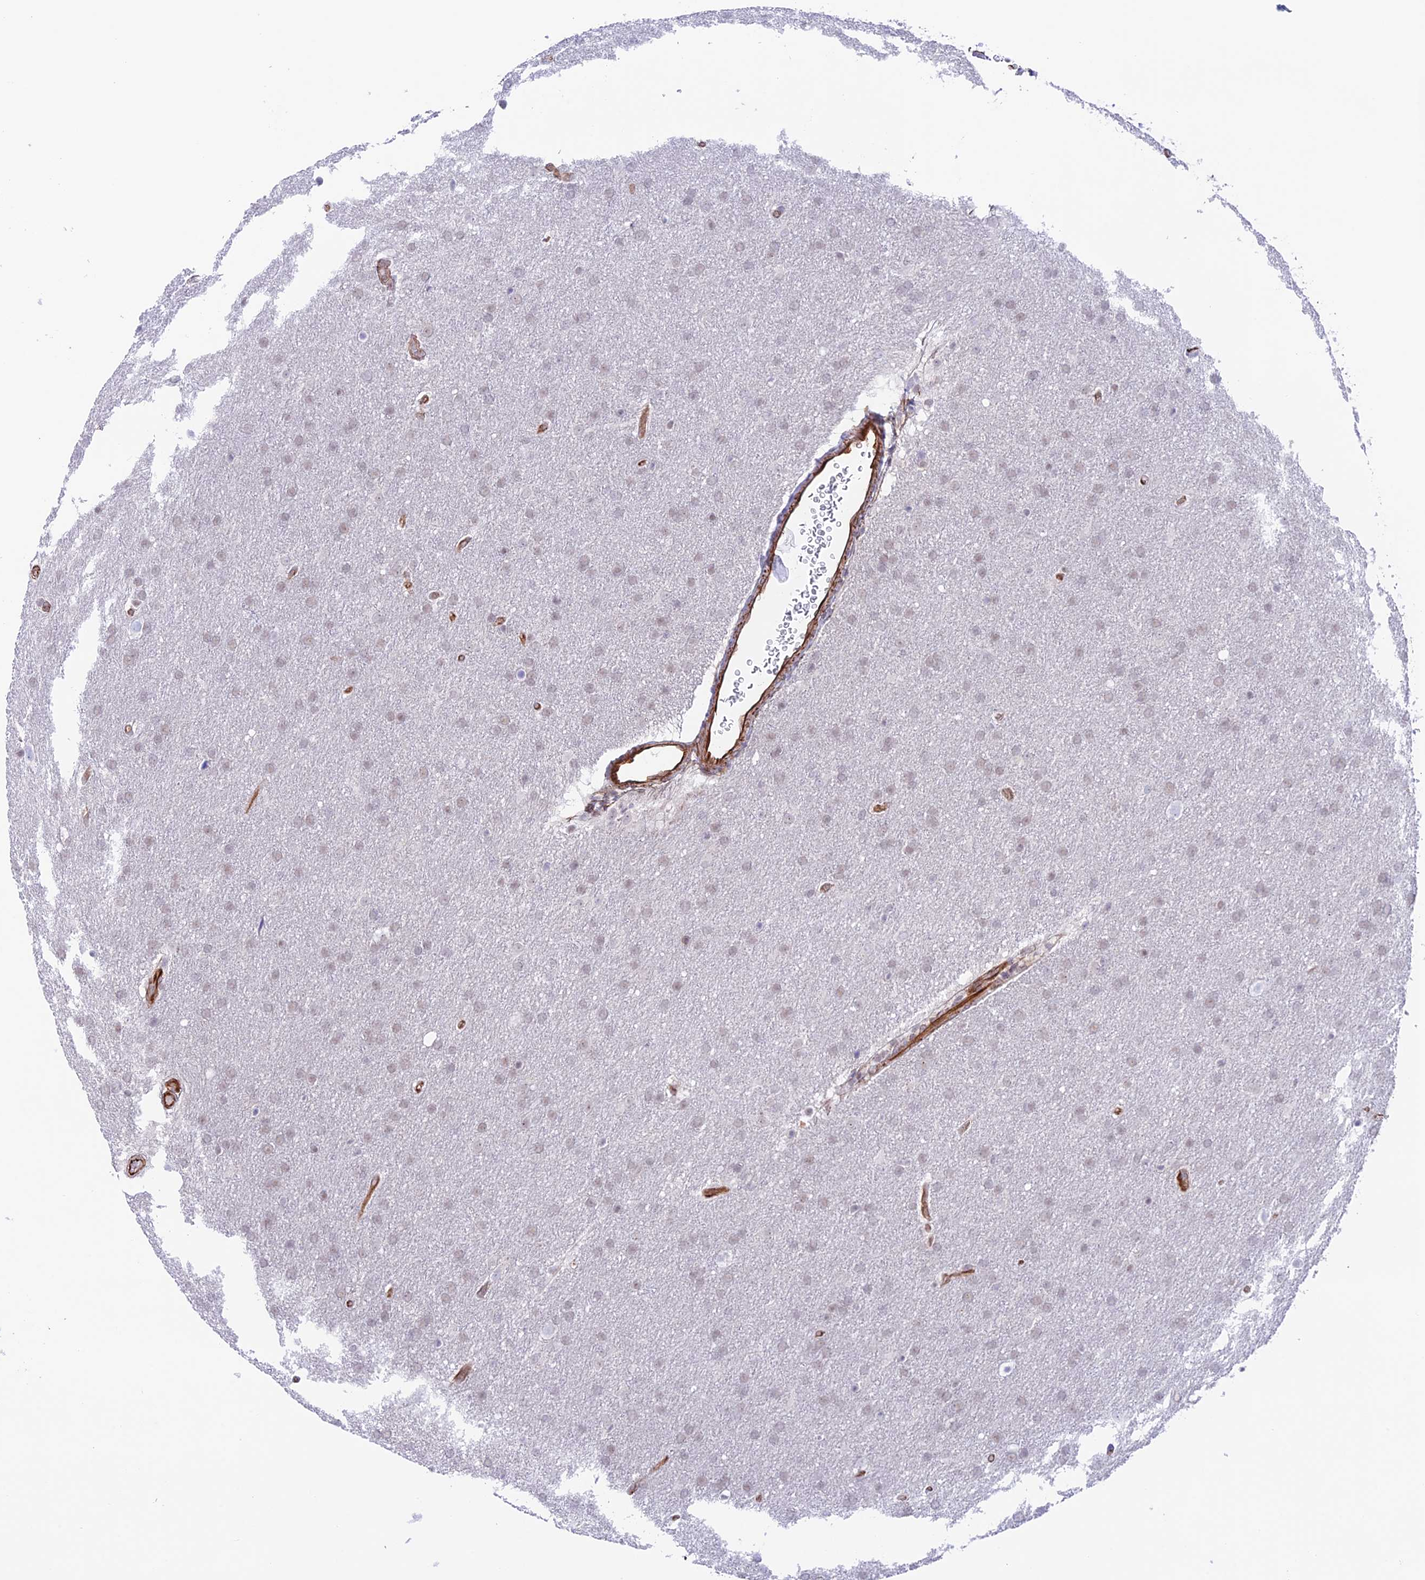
{"staining": {"intensity": "weak", "quantity": "<25%", "location": "nuclear"}, "tissue": "glioma", "cell_type": "Tumor cells", "image_type": "cancer", "snomed": [{"axis": "morphology", "description": "Glioma, malignant, Low grade"}, {"axis": "topography", "description": "Brain"}], "caption": "Tumor cells are negative for brown protein staining in malignant glioma (low-grade).", "gene": "ZNF652", "patient": {"sex": "female", "age": 32}}